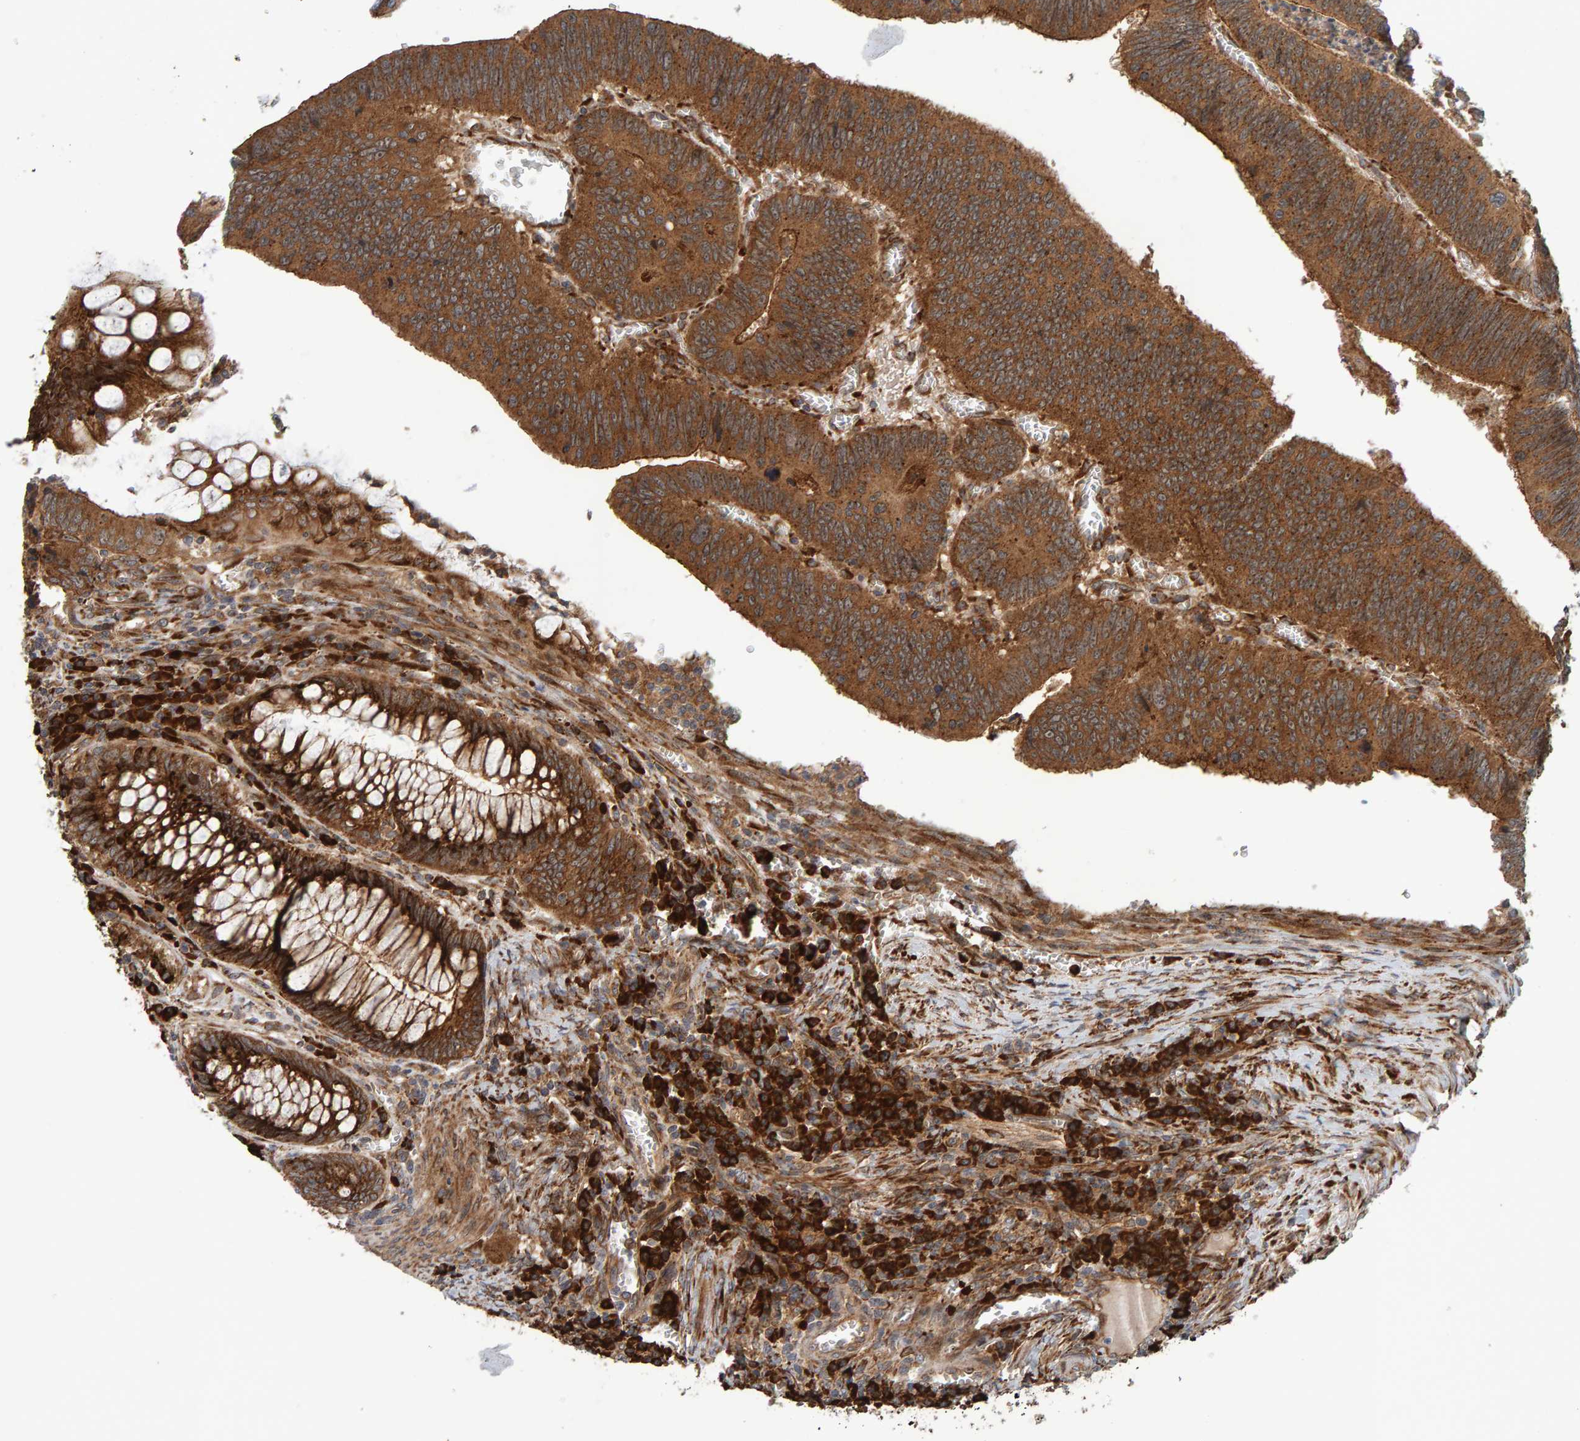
{"staining": {"intensity": "strong", "quantity": ">75%", "location": "cytoplasmic/membranous"}, "tissue": "colorectal cancer", "cell_type": "Tumor cells", "image_type": "cancer", "snomed": [{"axis": "morphology", "description": "Inflammation, NOS"}, {"axis": "morphology", "description": "Adenocarcinoma, NOS"}, {"axis": "topography", "description": "Colon"}], "caption": "There is high levels of strong cytoplasmic/membranous expression in tumor cells of colorectal cancer, as demonstrated by immunohistochemical staining (brown color).", "gene": "BAIAP2", "patient": {"sex": "male", "age": 72}}